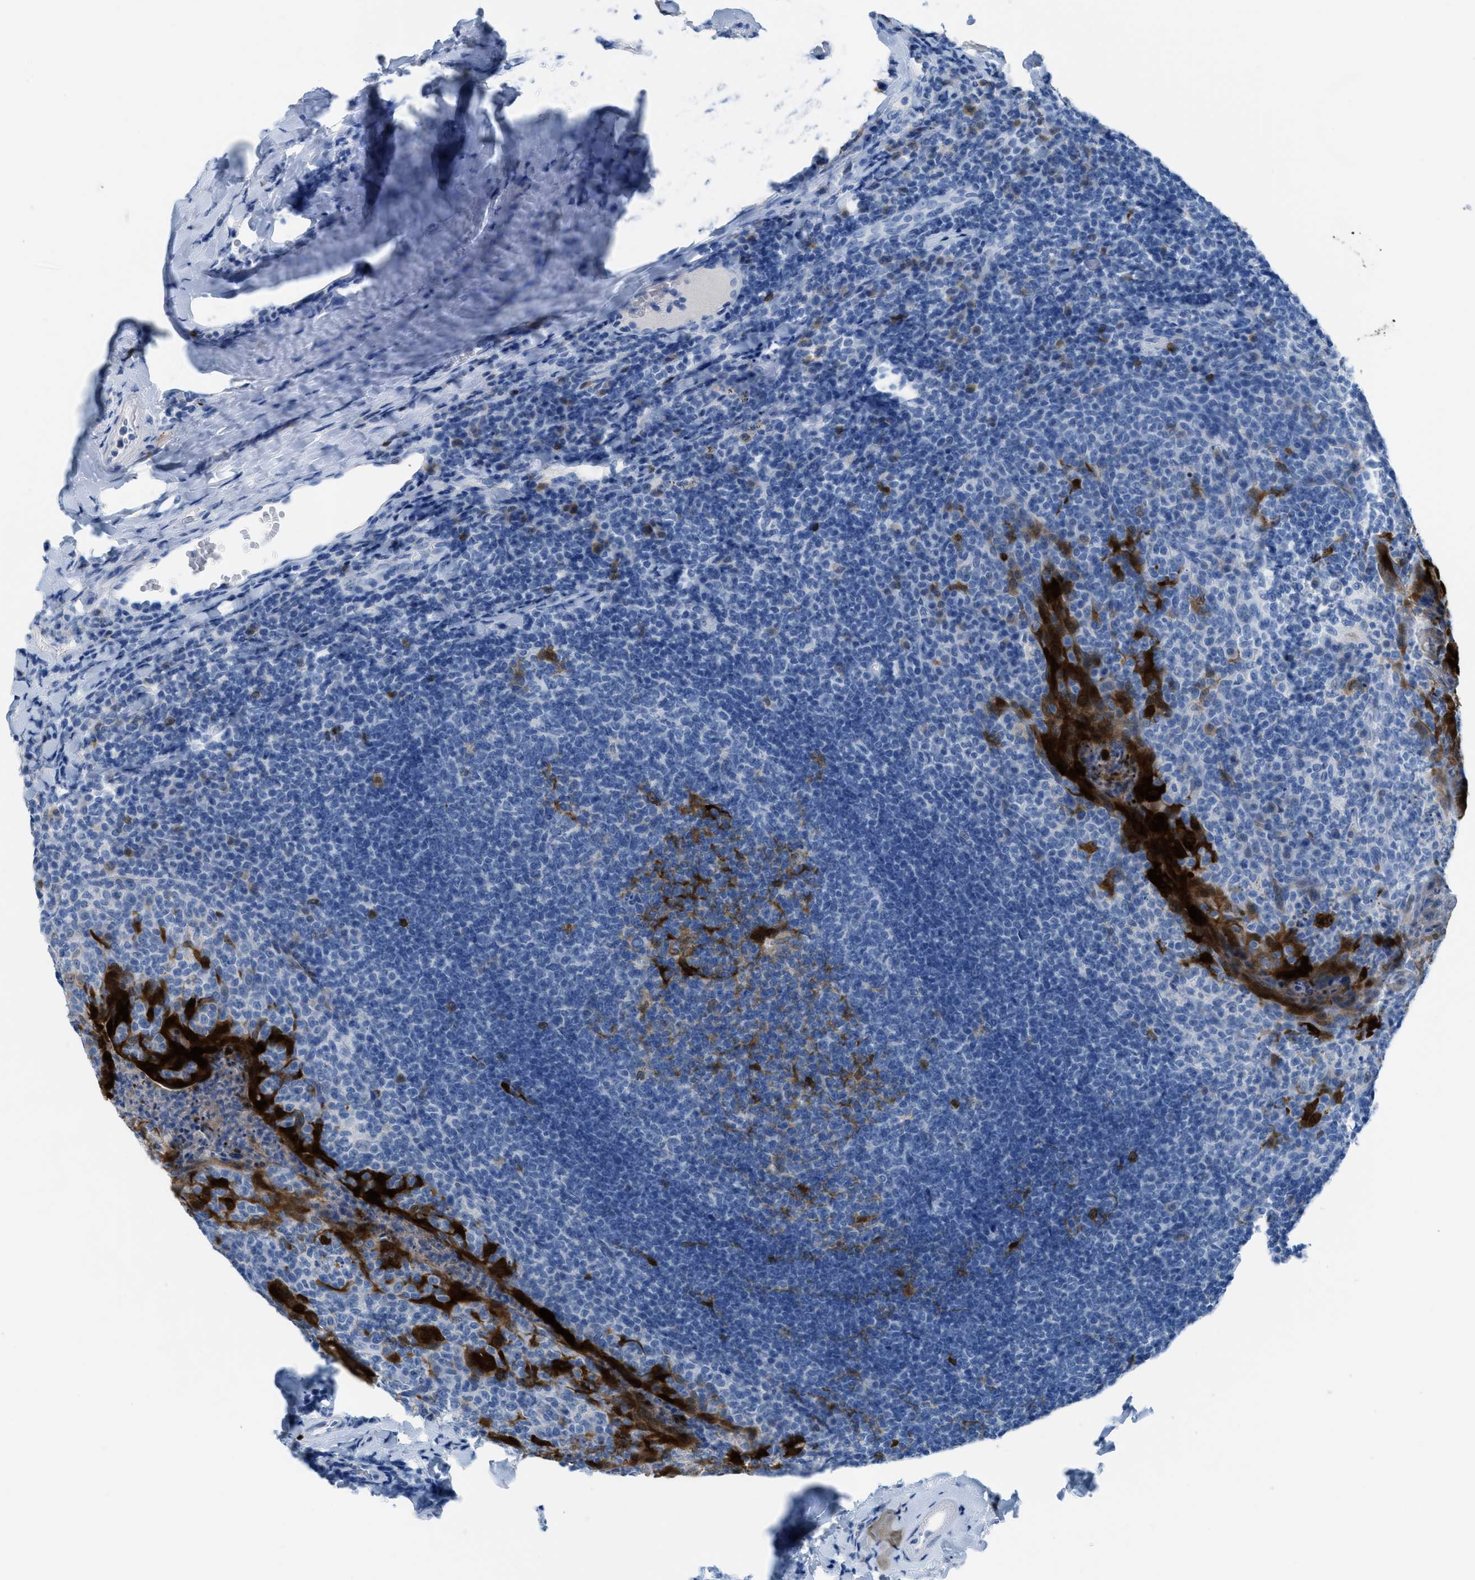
{"staining": {"intensity": "strong", "quantity": "<25%", "location": "cytoplasmic/membranous"}, "tissue": "tonsil", "cell_type": "Germinal center cells", "image_type": "normal", "snomed": [{"axis": "morphology", "description": "Normal tissue, NOS"}, {"axis": "topography", "description": "Tonsil"}], "caption": "Immunohistochemical staining of benign human tonsil exhibits medium levels of strong cytoplasmic/membranous staining in approximately <25% of germinal center cells. (DAB (3,3'-diaminobenzidine) = brown stain, brightfield microscopy at high magnification).", "gene": "CDKN2A", "patient": {"sex": "male", "age": 17}}